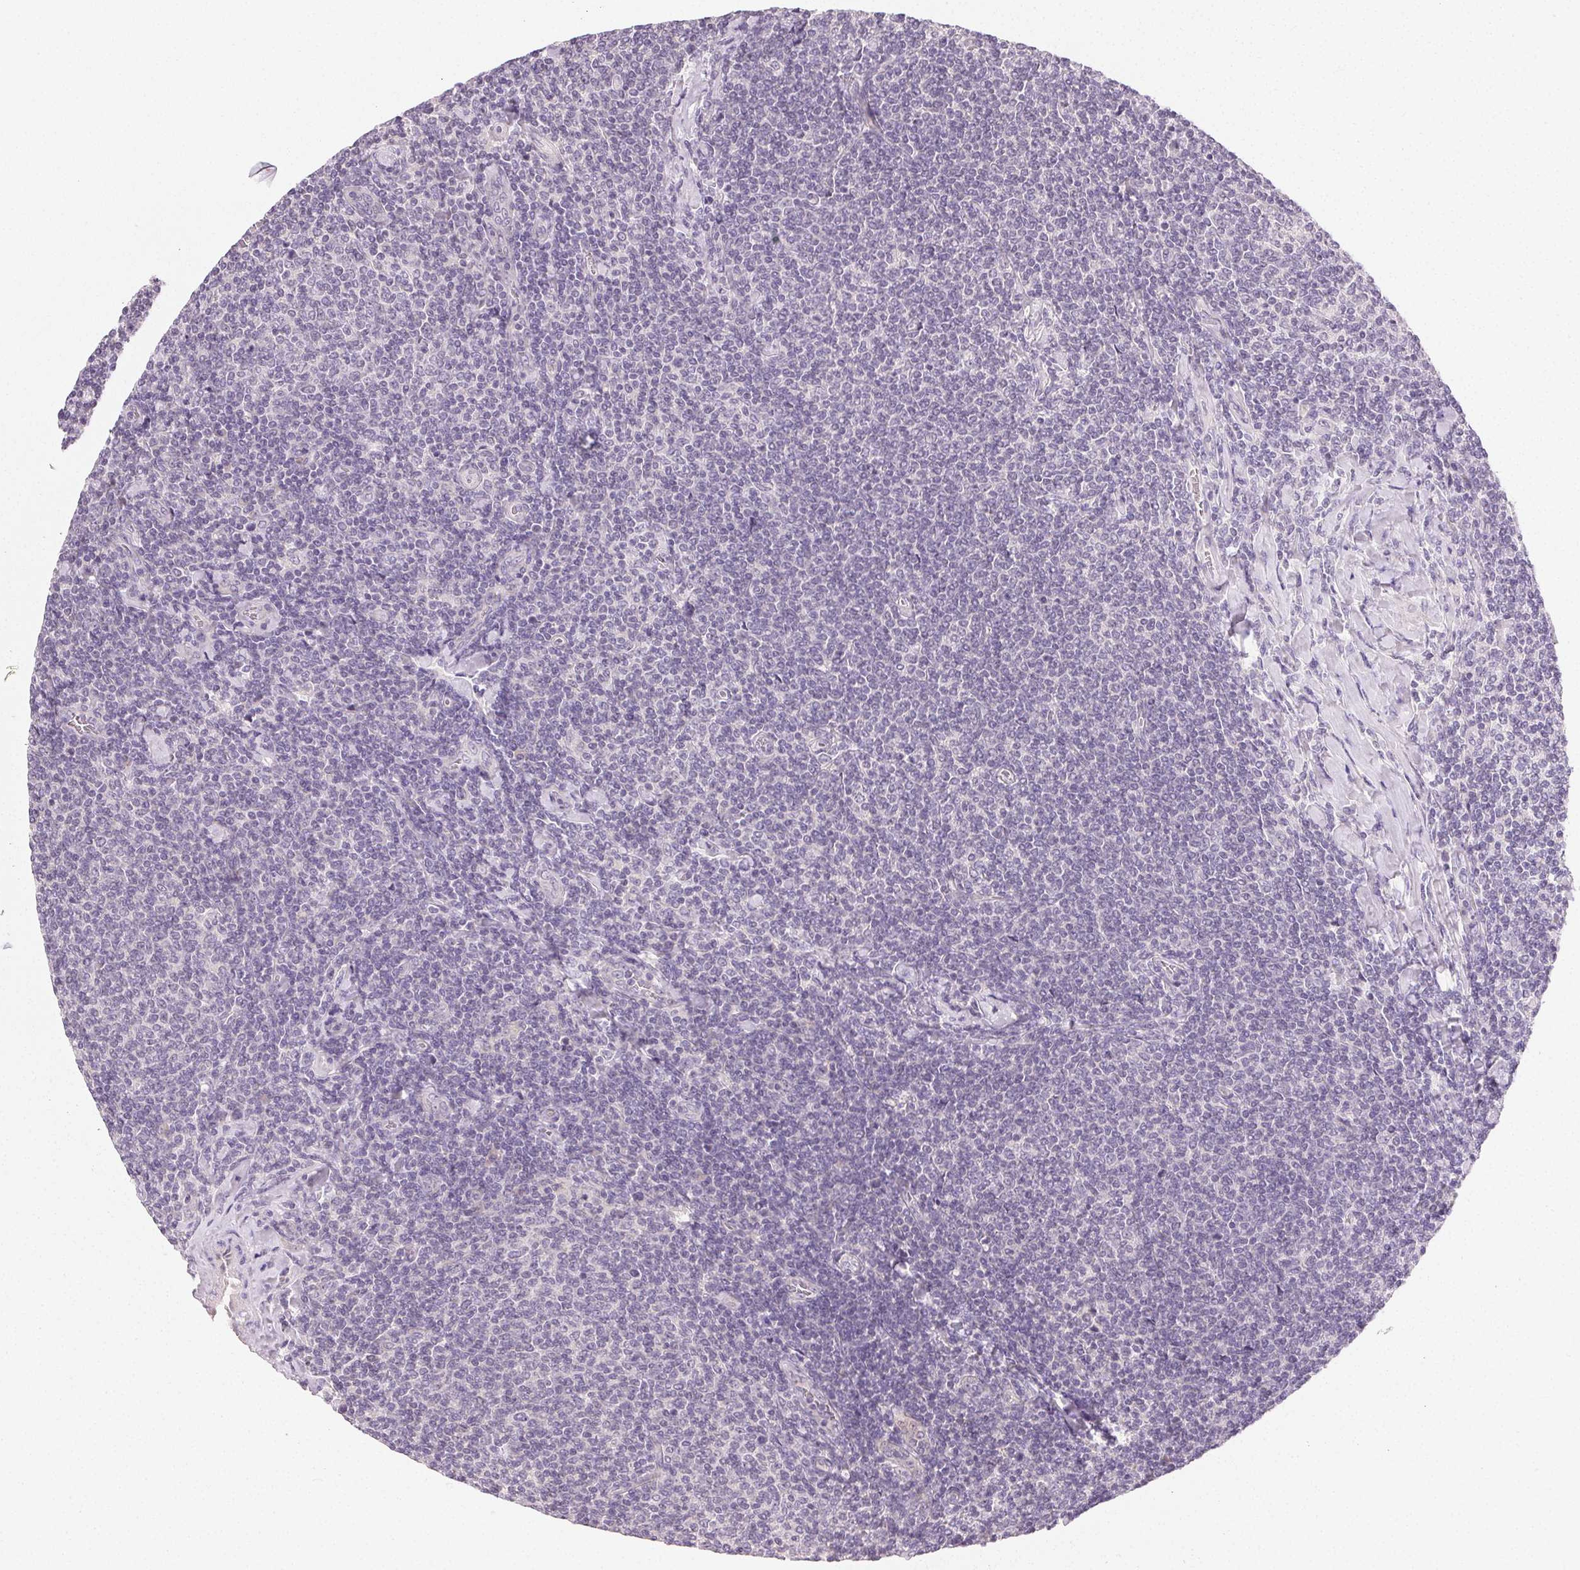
{"staining": {"intensity": "negative", "quantity": "none", "location": "none"}, "tissue": "lymphoma", "cell_type": "Tumor cells", "image_type": "cancer", "snomed": [{"axis": "morphology", "description": "Malignant lymphoma, non-Hodgkin's type, Low grade"}, {"axis": "topography", "description": "Lymph node"}], "caption": "There is no significant positivity in tumor cells of low-grade malignant lymphoma, non-Hodgkin's type.", "gene": "MYBL1", "patient": {"sex": "male", "age": 52}}